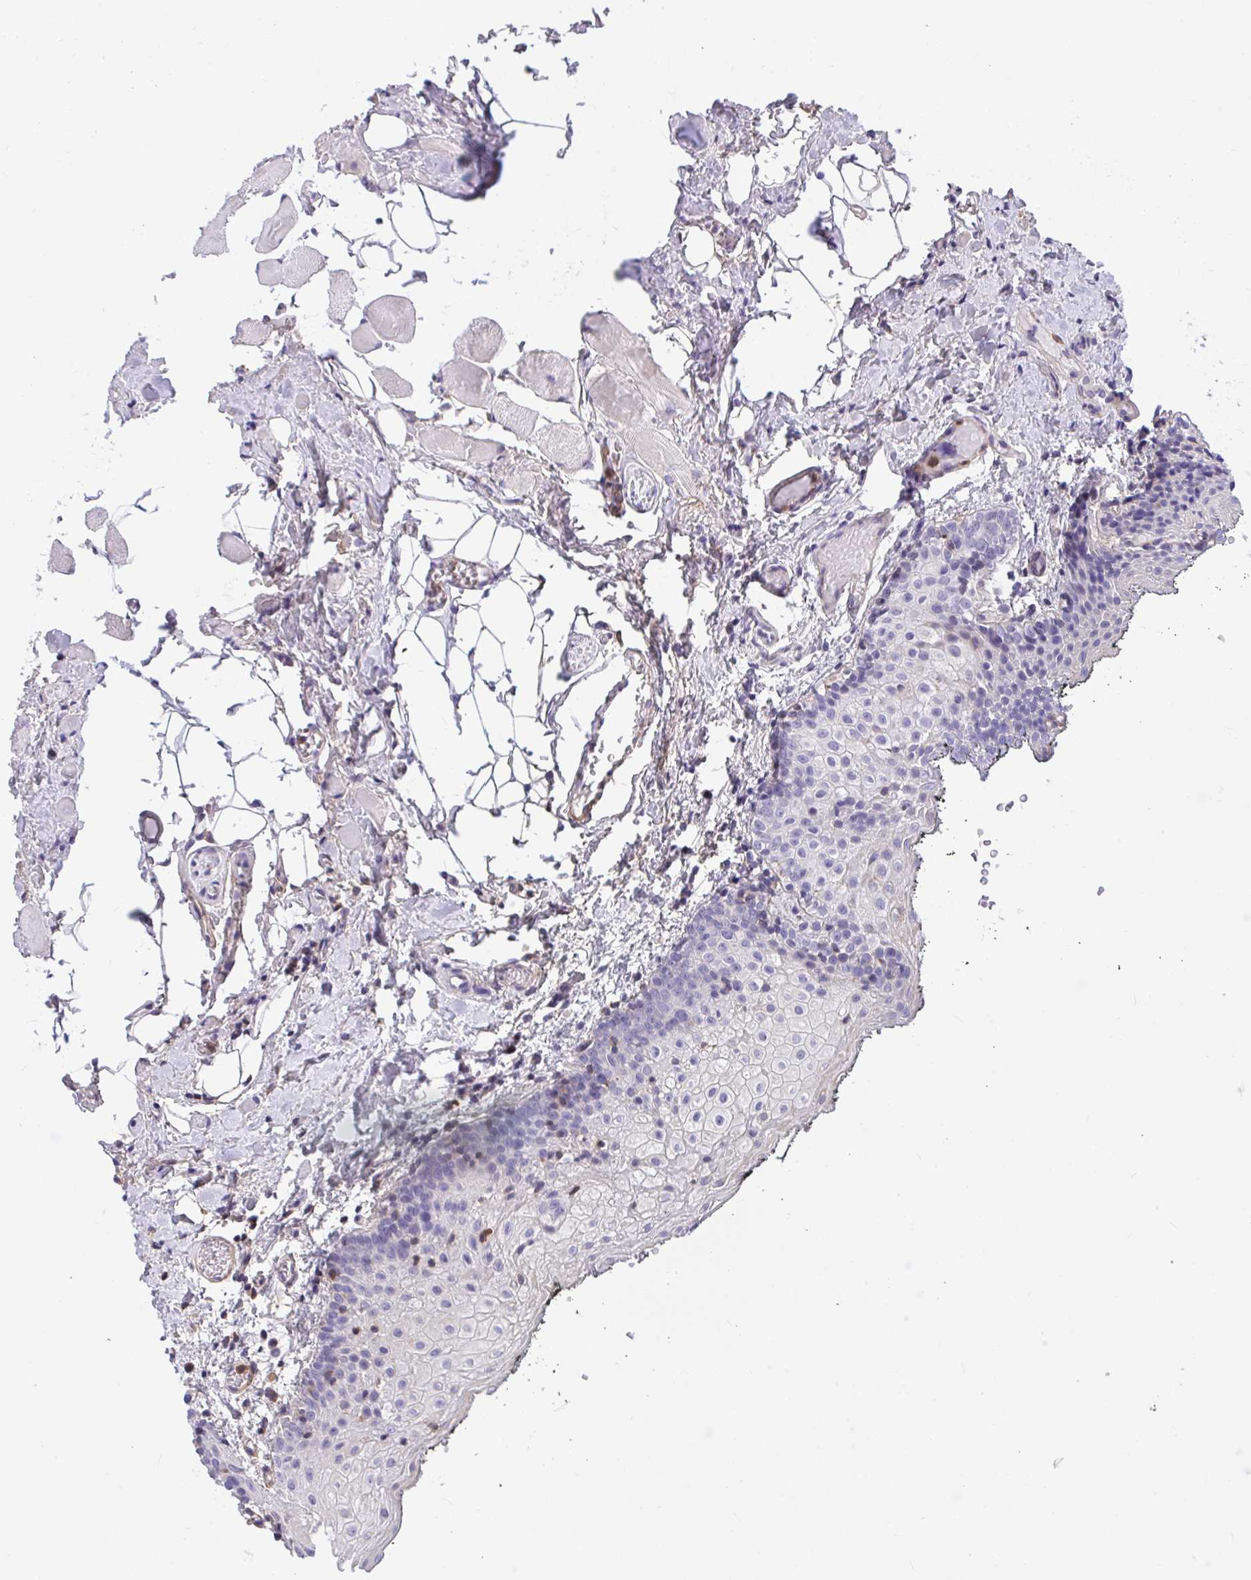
{"staining": {"intensity": "negative", "quantity": "none", "location": "none"}, "tissue": "oral mucosa", "cell_type": "Squamous epithelial cells", "image_type": "normal", "snomed": [{"axis": "morphology", "description": "Normal tissue, NOS"}, {"axis": "morphology", "description": "Squamous cell carcinoma, NOS"}, {"axis": "topography", "description": "Oral tissue"}, {"axis": "topography", "description": "Head-Neck"}], "caption": "An IHC photomicrograph of benign oral mucosa is shown. There is no staining in squamous epithelial cells of oral mucosa.", "gene": "AP5M1", "patient": {"sex": "male", "age": 58}}